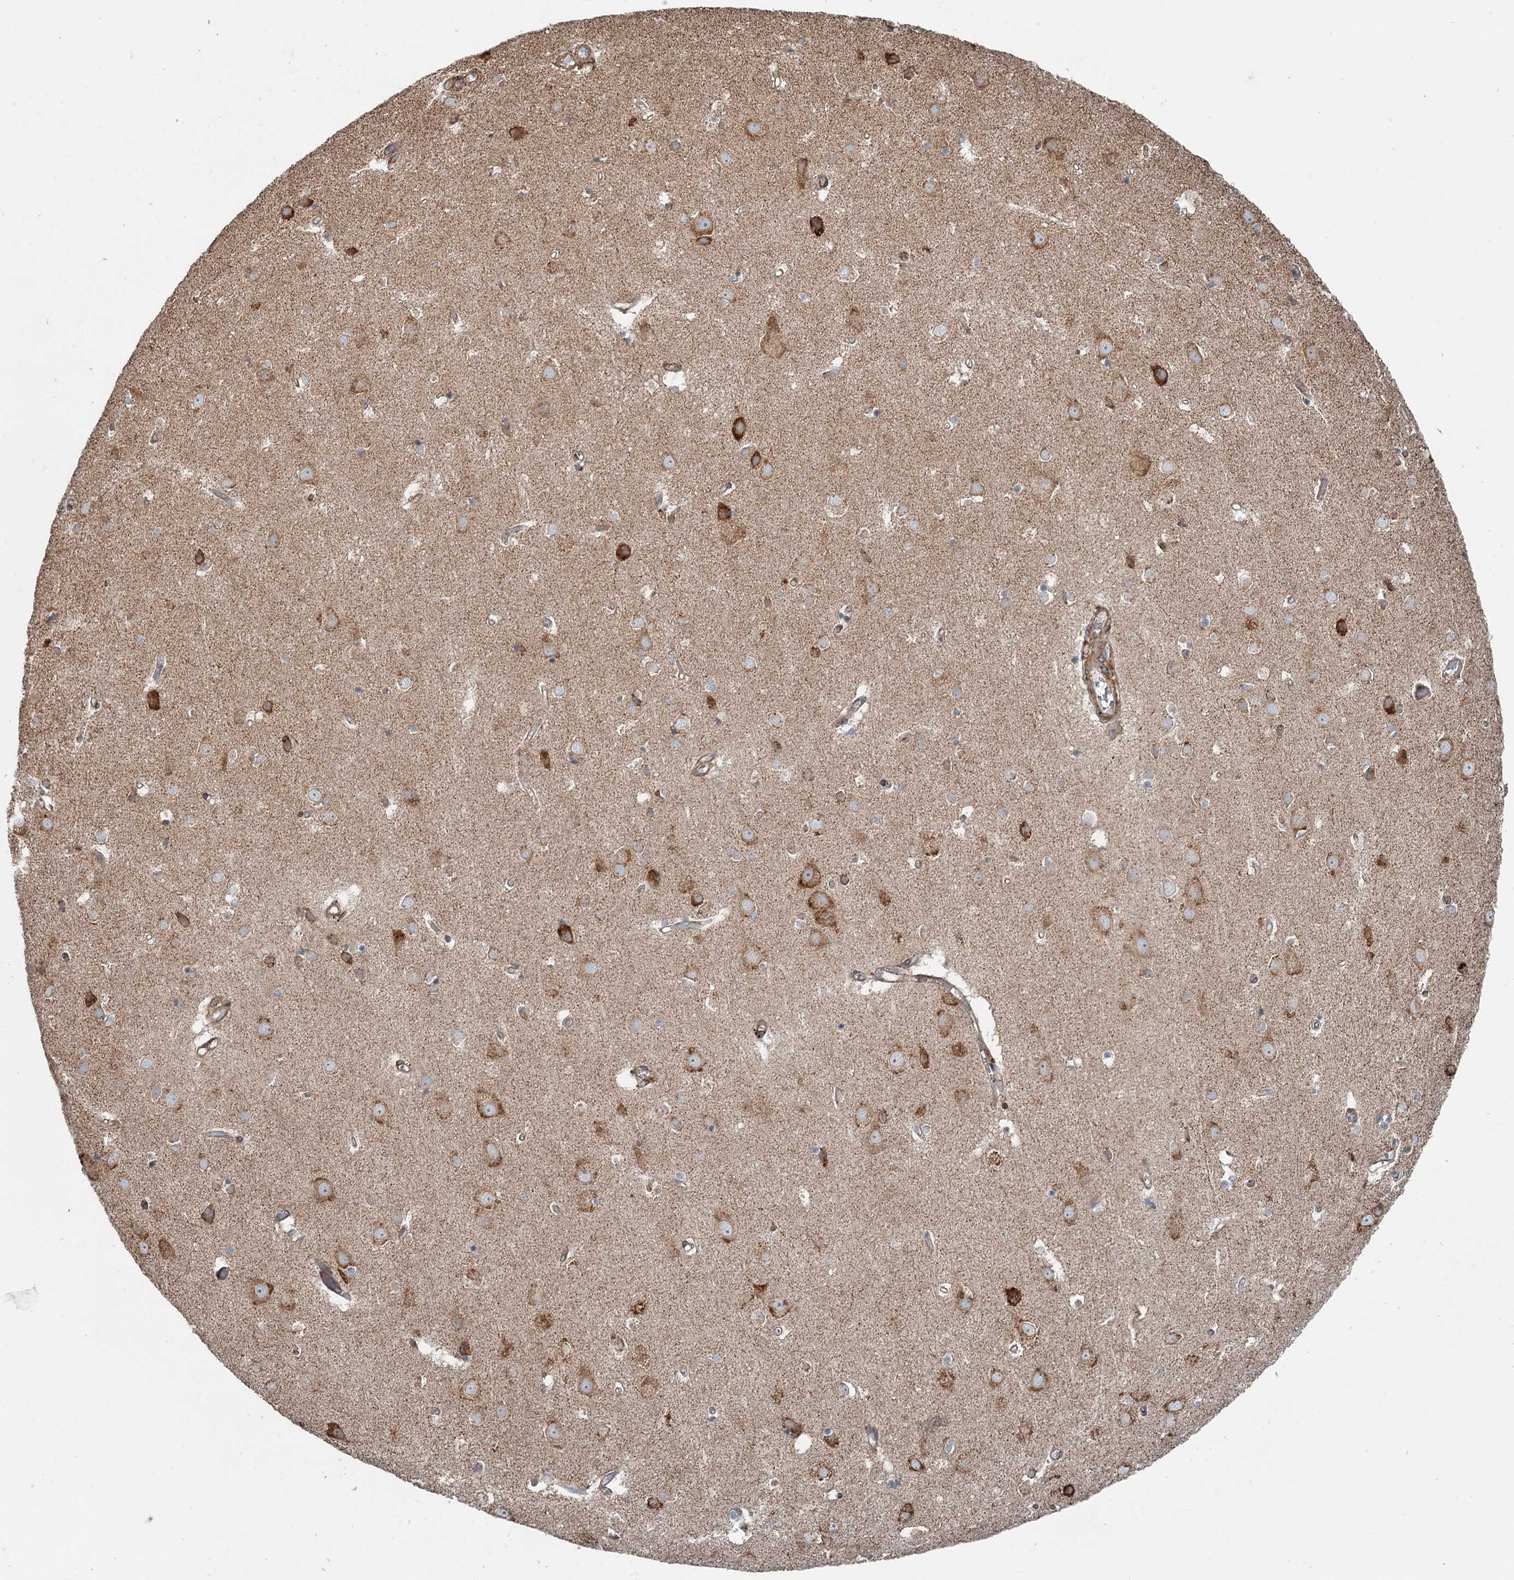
{"staining": {"intensity": "moderate", "quantity": ">75%", "location": "cytoplasmic/membranous"}, "tissue": "cerebral cortex", "cell_type": "Endothelial cells", "image_type": "normal", "snomed": [{"axis": "morphology", "description": "Normal tissue, NOS"}, {"axis": "topography", "description": "Cerebral cortex"}], "caption": "Approximately >75% of endothelial cells in unremarkable human cerebral cortex show moderate cytoplasmic/membranous protein expression as visualized by brown immunohistochemical staining.", "gene": "RASSF8", "patient": {"sex": "male", "age": 54}}